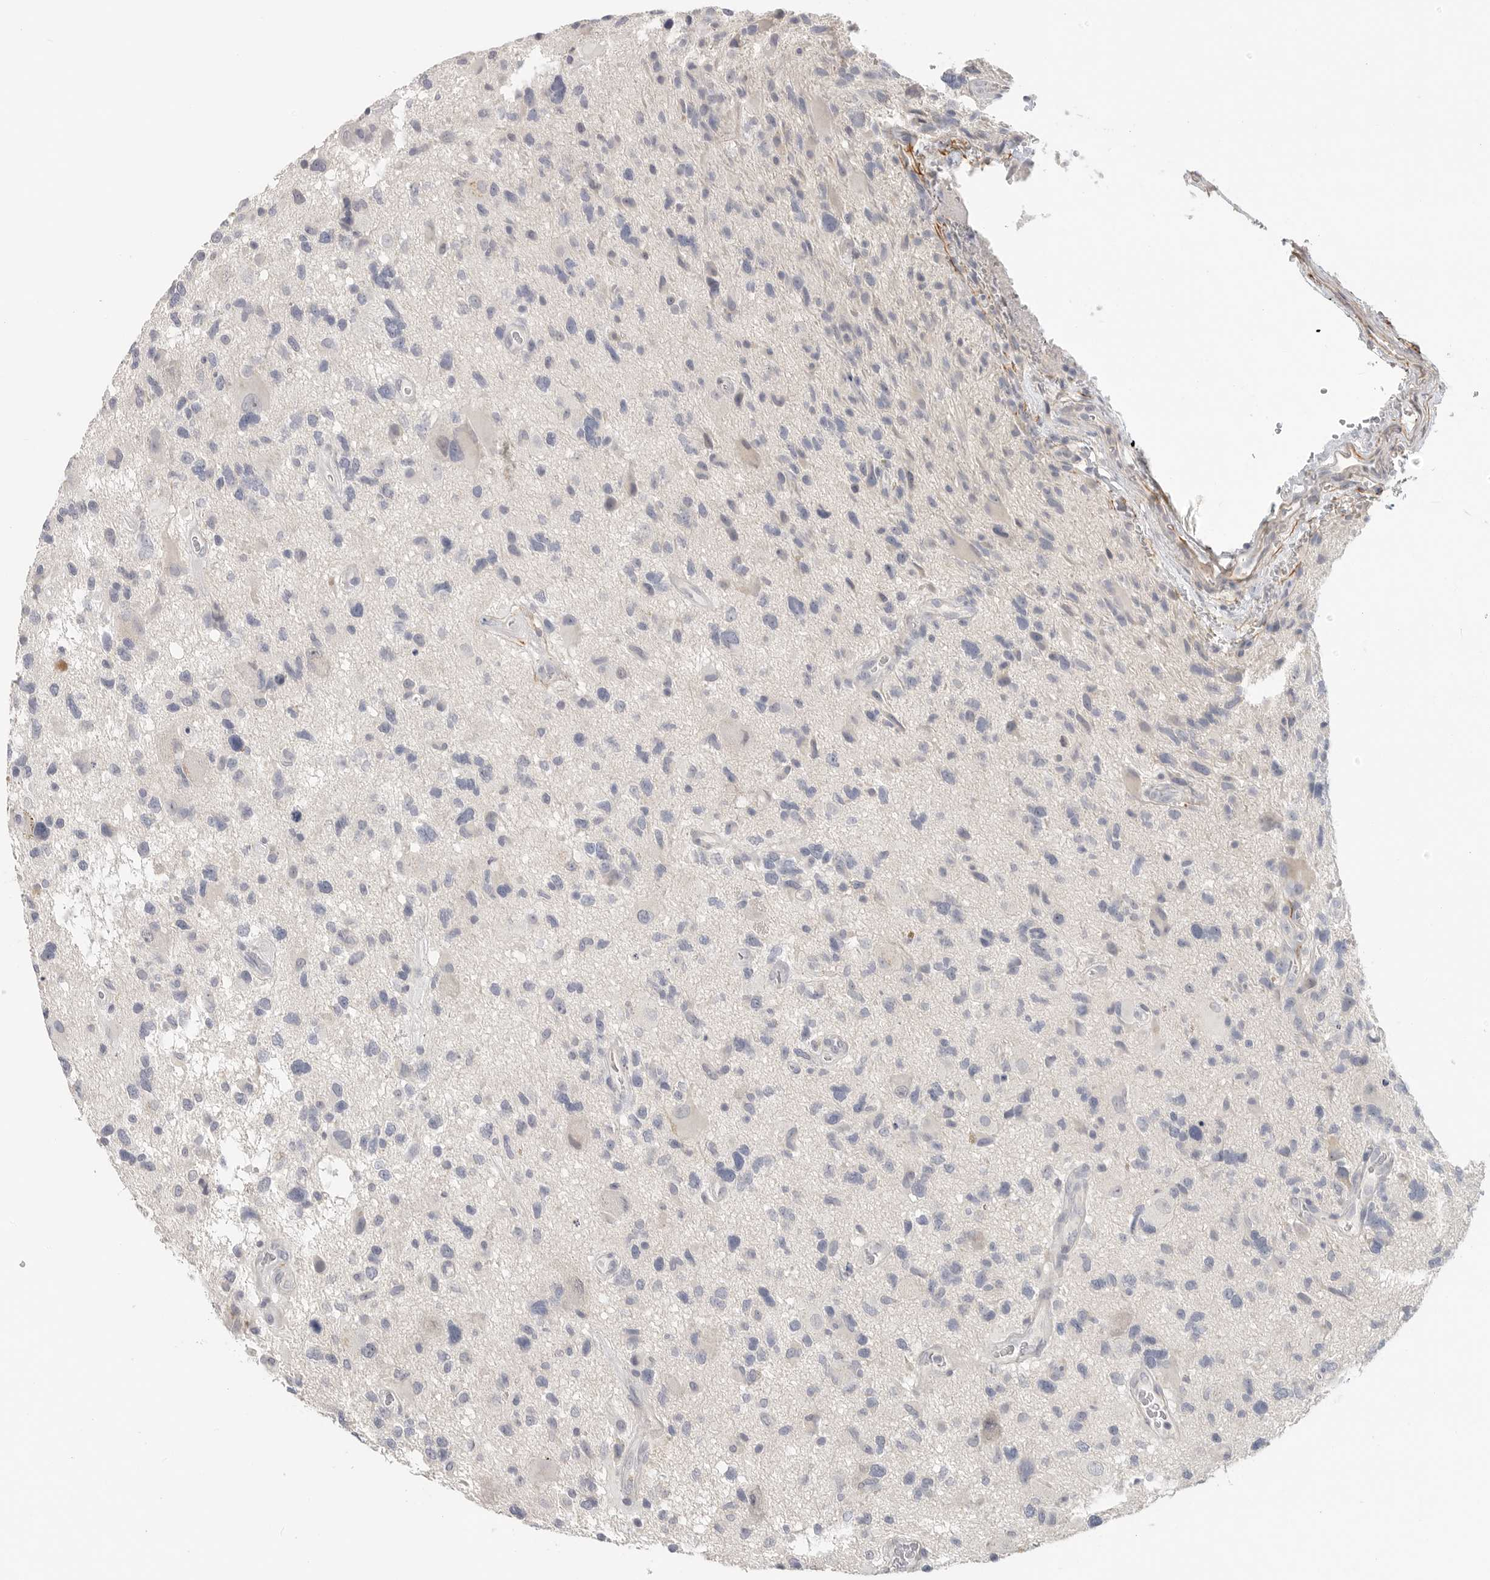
{"staining": {"intensity": "negative", "quantity": "none", "location": "none"}, "tissue": "glioma", "cell_type": "Tumor cells", "image_type": "cancer", "snomed": [{"axis": "morphology", "description": "Glioma, malignant, High grade"}, {"axis": "topography", "description": "Brain"}], "caption": "Glioma stained for a protein using IHC exhibits no expression tumor cells.", "gene": "FBN2", "patient": {"sex": "male", "age": 33}}